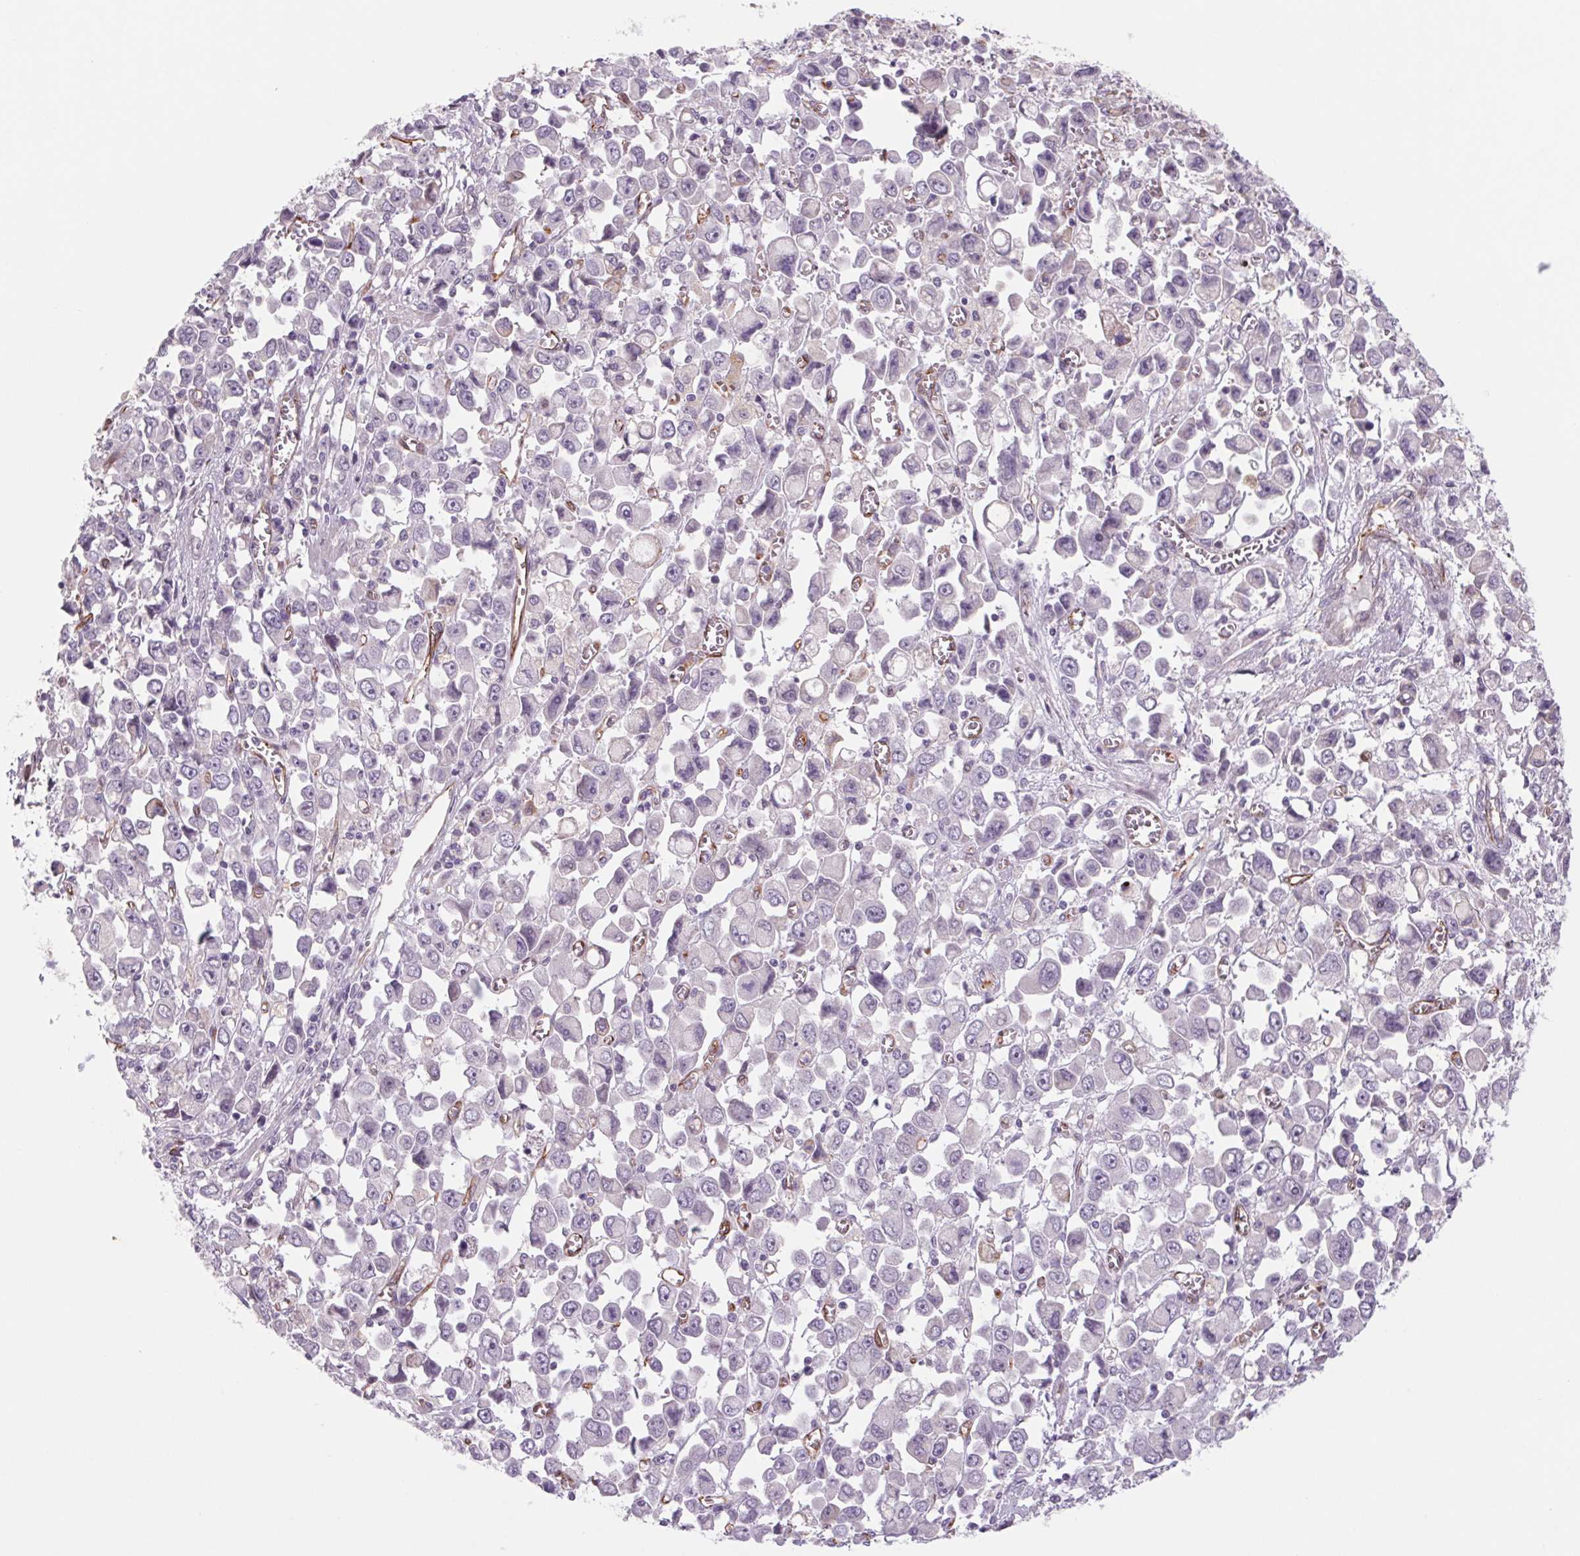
{"staining": {"intensity": "negative", "quantity": "none", "location": "none"}, "tissue": "stomach cancer", "cell_type": "Tumor cells", "image_type": "cancer", "snomed": [{"axis": "morphology", "description": "Adenocarcinoma, NOS"}, {"axis": "topography", "description": "Stomach, upper"}], "caption": "An immunohistochemistry (IHC) image of adenocarcinoma (stomach) is shown. There is no staining in tumor cells of adenocarcinoma (stomach).", "gene": "MS4A13", "patient": {"sex": "male", "age": 70}}